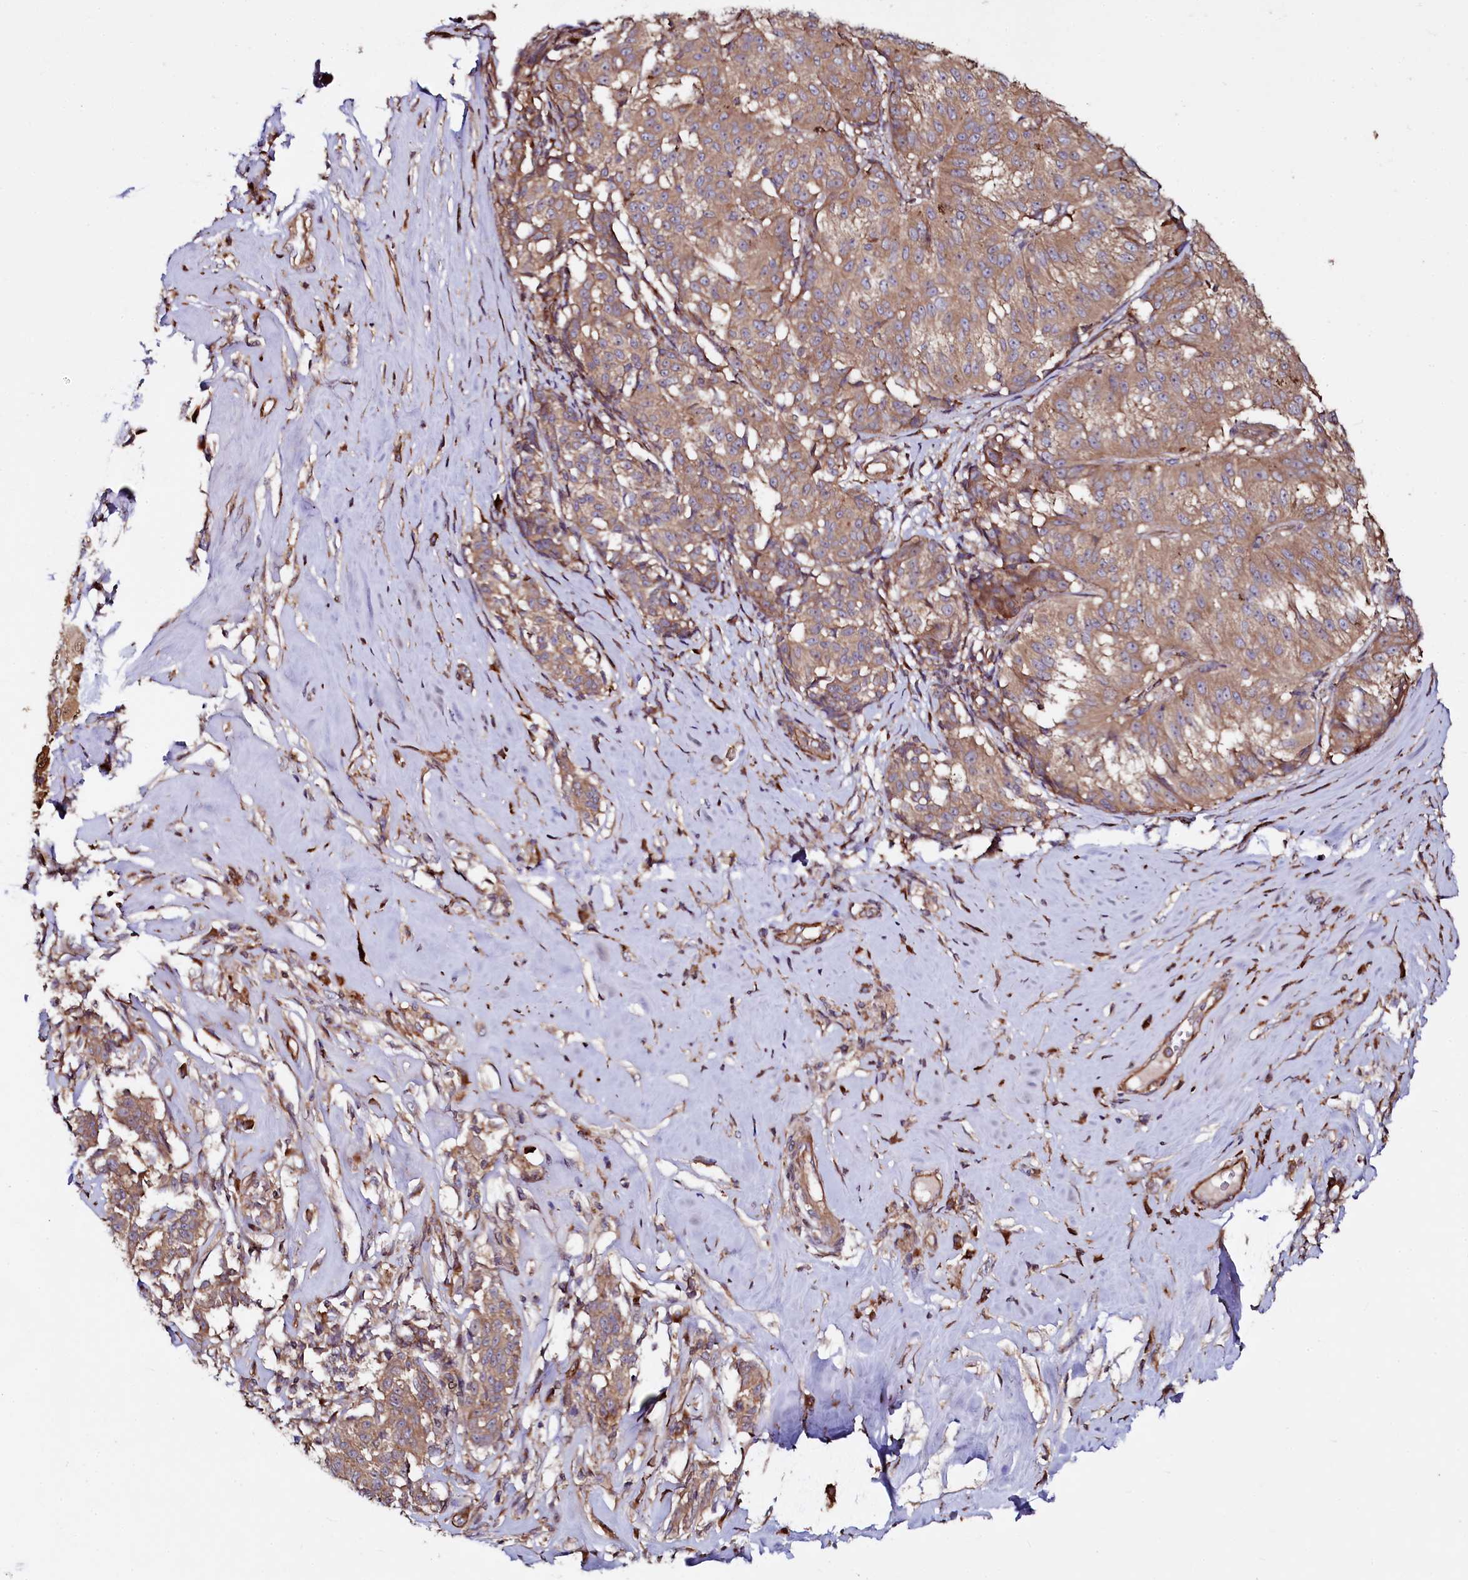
{"staining": {"intensity": "moderate", "quantity": ">75%", "location": "cytoplasmic/membranous"}, "tissue": "melanoma", "cell_type": "Tumor cells", "image_type": "cancer", "snomed": [{"axis": "morphology", "description": "Malignant melanoma, NOS"}, {"axis": "topography", "description": "Skin"}], "caption": "Malignant melanoma was stained to show a protein in brown. There is medium levels of moderate cytoplasmic/membranous expression in approximately >75% of tumor cells.", "gene": "USPL1", "patient": {"sex": "female", "age": 72}}